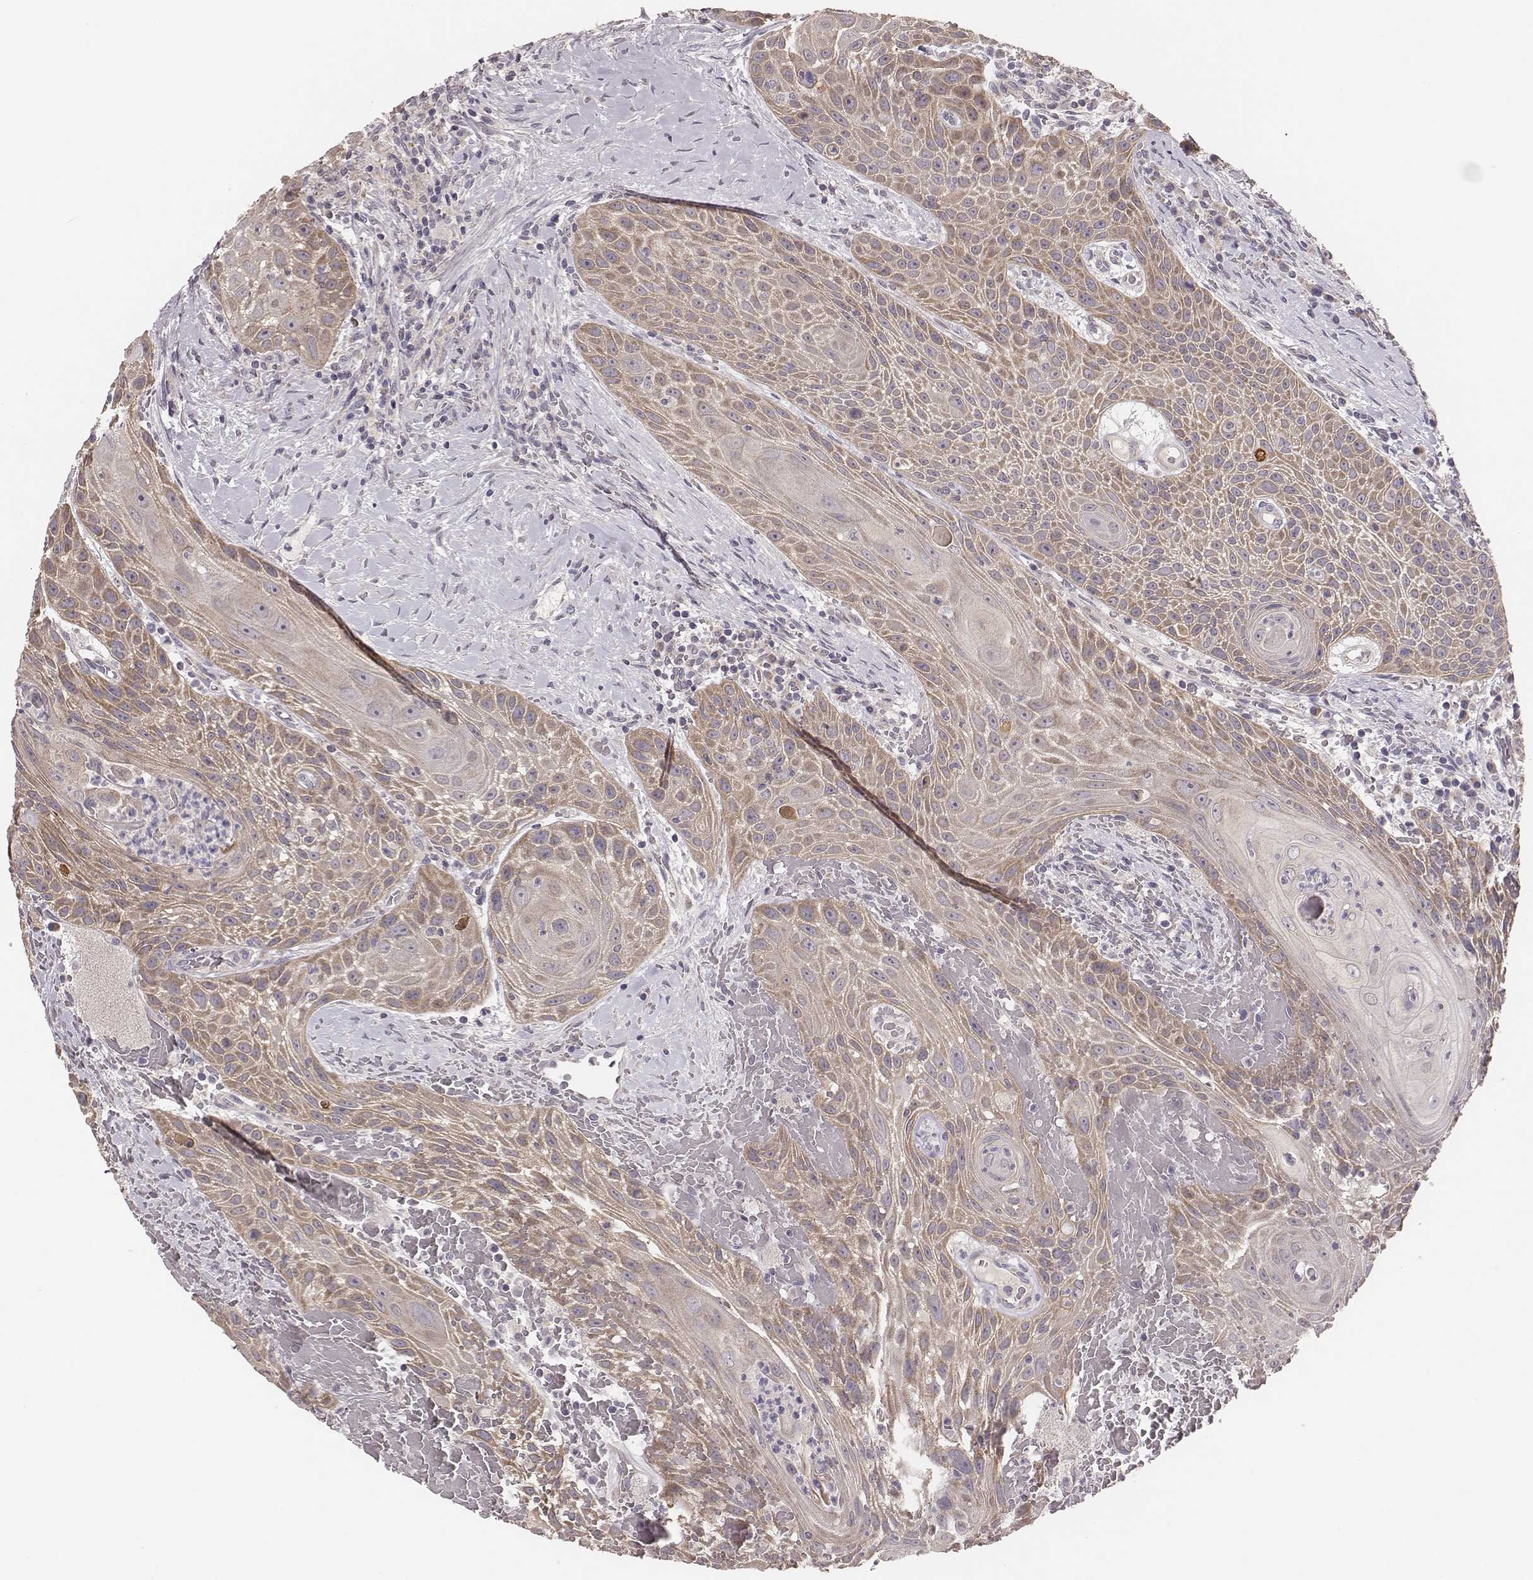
{"staining": {"intensity": "weak", "quantity": ">75%", "location": "cytoplasmic/membranous"}, "tissue": "head and neck cancer", "cell_type": "Tumor cells", "image_type": "cancer", "snomed": [{"axis": "morphology", "description": "Squamous cell carcinoma, NOS"}, {"axis": "topography", "description": "Head-Neck"}], "caption": "High-power microscopy captured an IHC histopathology image of head and neck squamous cell carcinoma, revealing weak cytoplasmic/membranous staining in about >75% of tumor cells. (IHC, brightfield microscopy, high magnification).", "gene": "HAVCR1", "patient": {"sex": "male", "age": 69}}